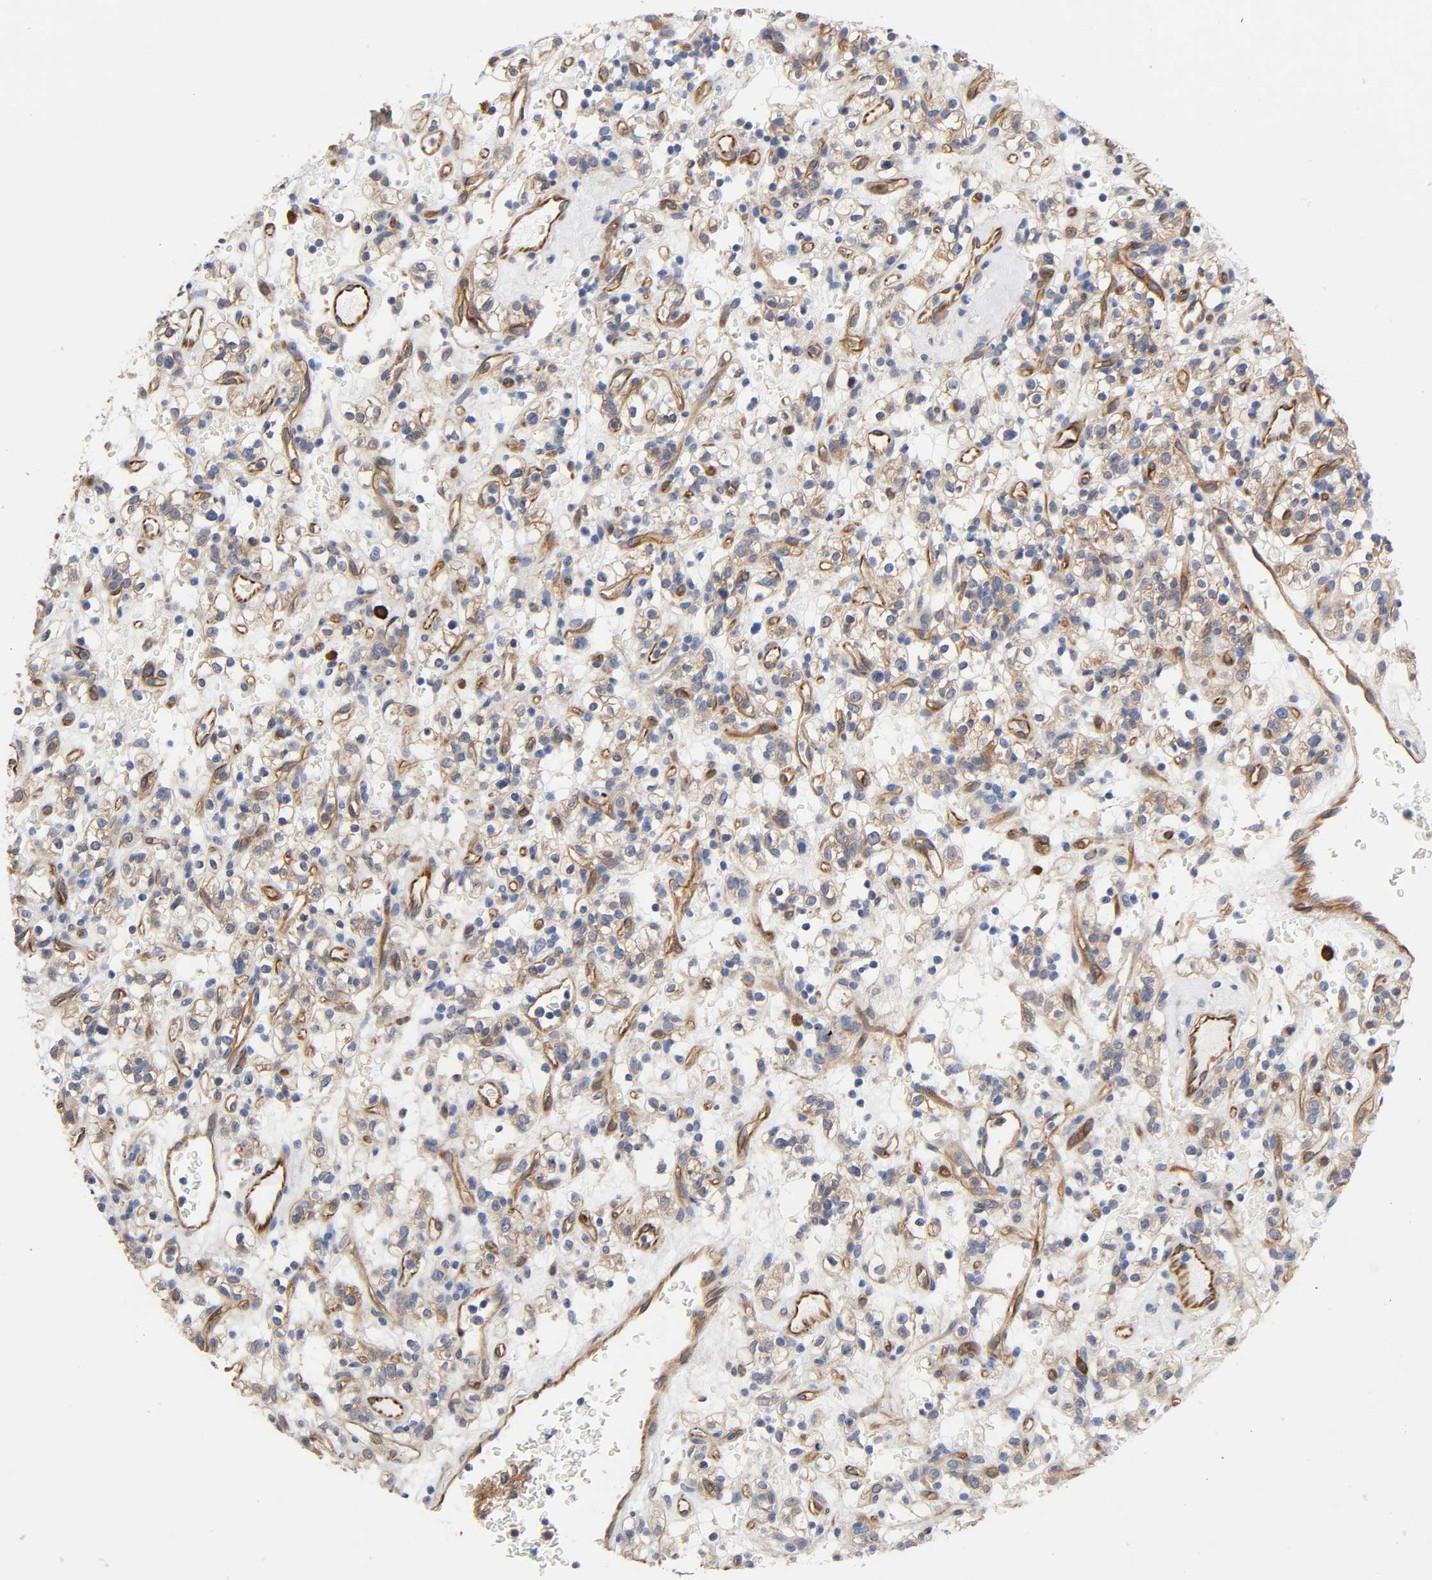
{"staining": {"intensity": "weak", "quantity": "<25%", "location": "cytoplasmic/membranous"}, "tissue": "renal cancer", "cell_type": "Tumor cells", "image_type": "cancer", "snomed": [{"axis": "morphology", "description": "Normal tissue, NOS"}, {"axis": "morphology", "description": "Adenocarcinoma, NOS"}, {"axis": "topography", "description": "Kidney"}], "caption": "The micrograph displays no staining of tumor cells in adenocarcinoma (renal).", "gene": "RAB13", "patient": {"sex": "female", "age": 72}}